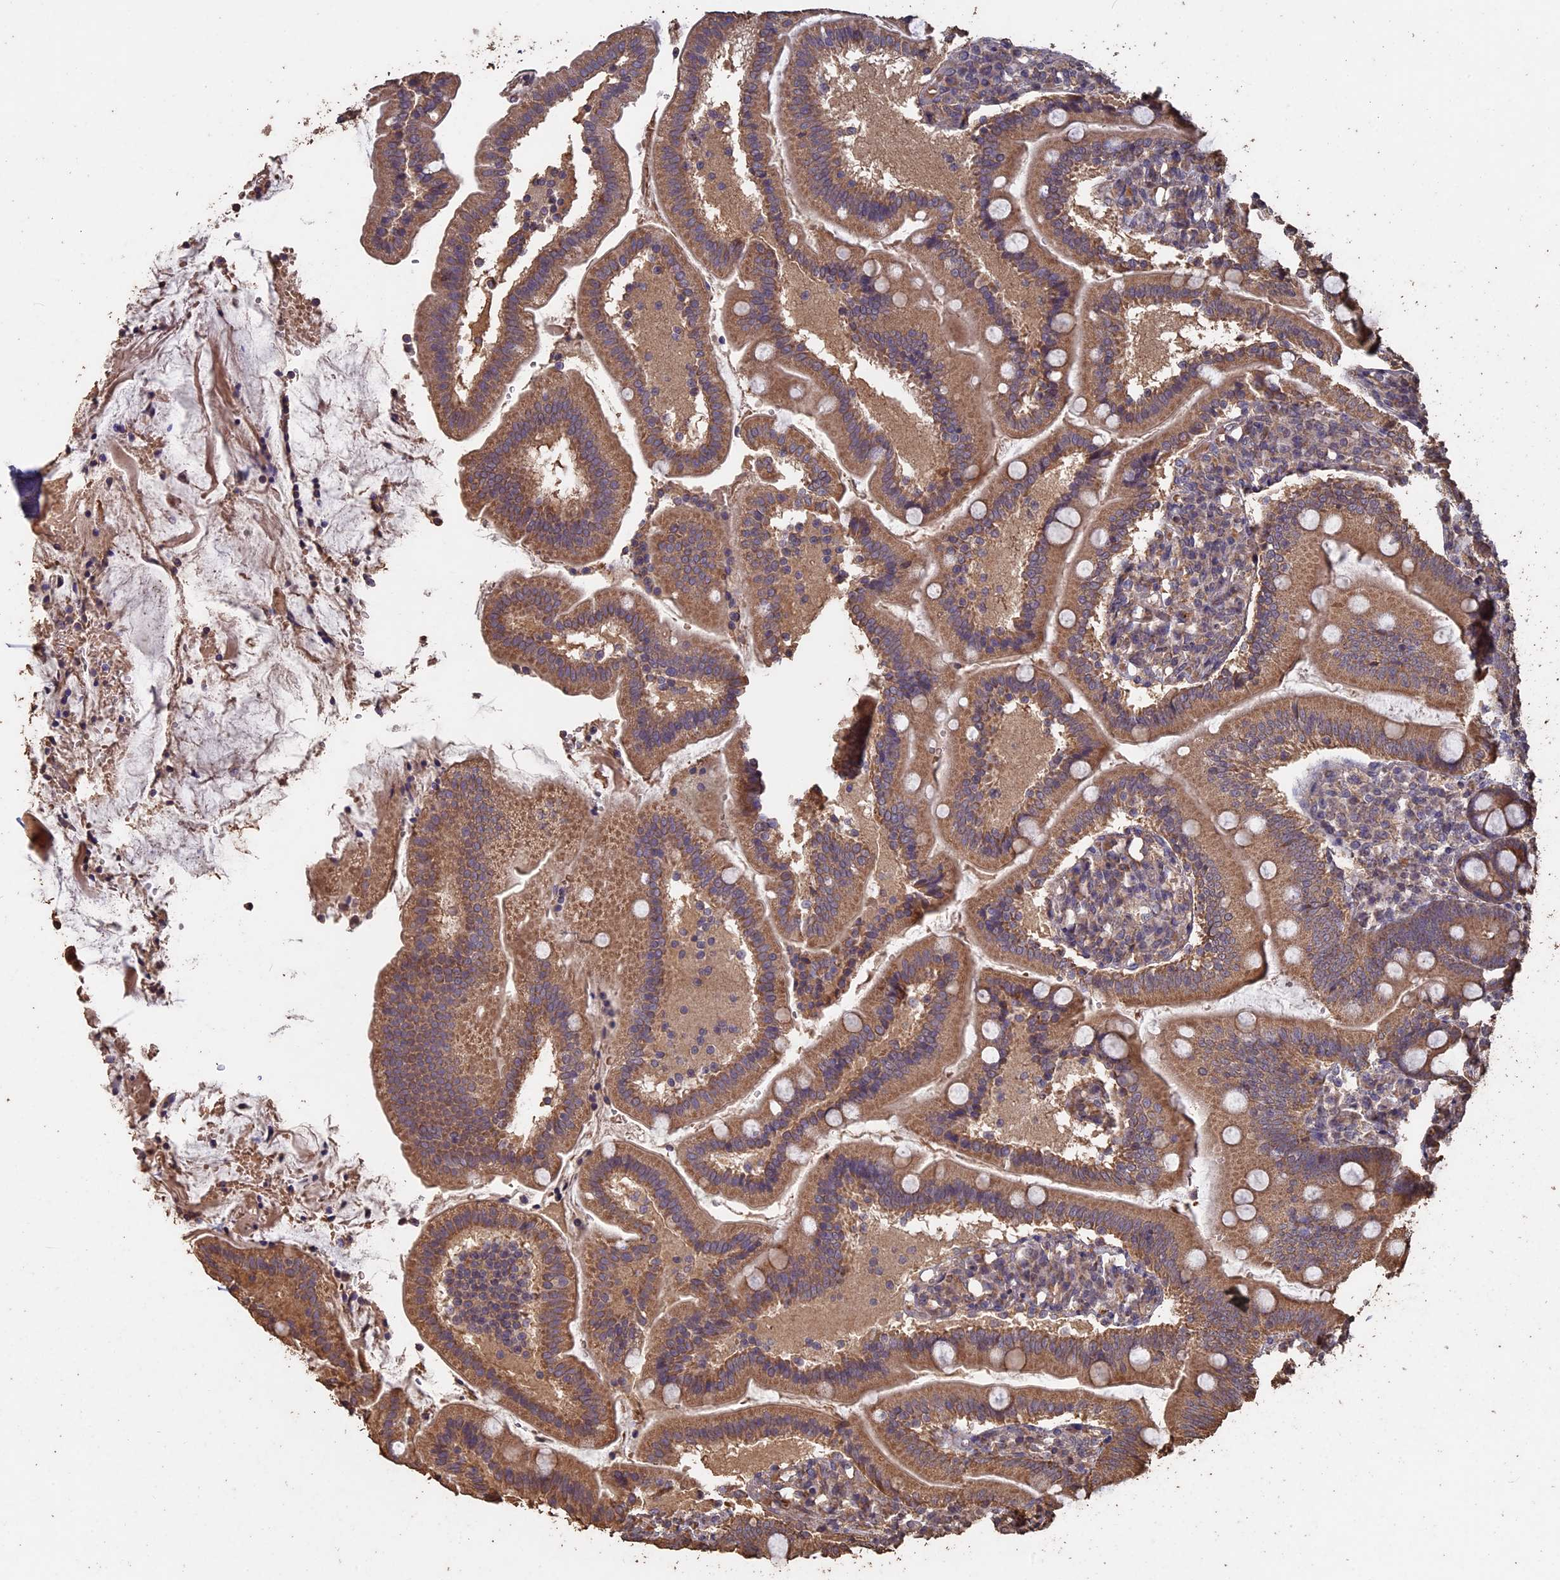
{"staining": {"intensity": "moderate", "quantity": ">75%", "location": "cytoplasmic/membranous"}, "tissue": "duodenum", "cell_type": "Glandular cells", "image_type": "normal", "snomed": [{"axis": "morphology", "description": "Normal tissue, NOS"}, {"axis": "topography", "description": "Duodenum"}], "caption": "An immunohistochemistry (IHC) photomicrograph of benign tissue is shown. Protein staining in brown labels moderate cytoplasmic/membranous positivity in duodenum within glandular cells. (Brightfield microscopy of DAB IHC at high magnification).", "gene": "HUNK", "patient": {"sex": "female", "age": 67}}